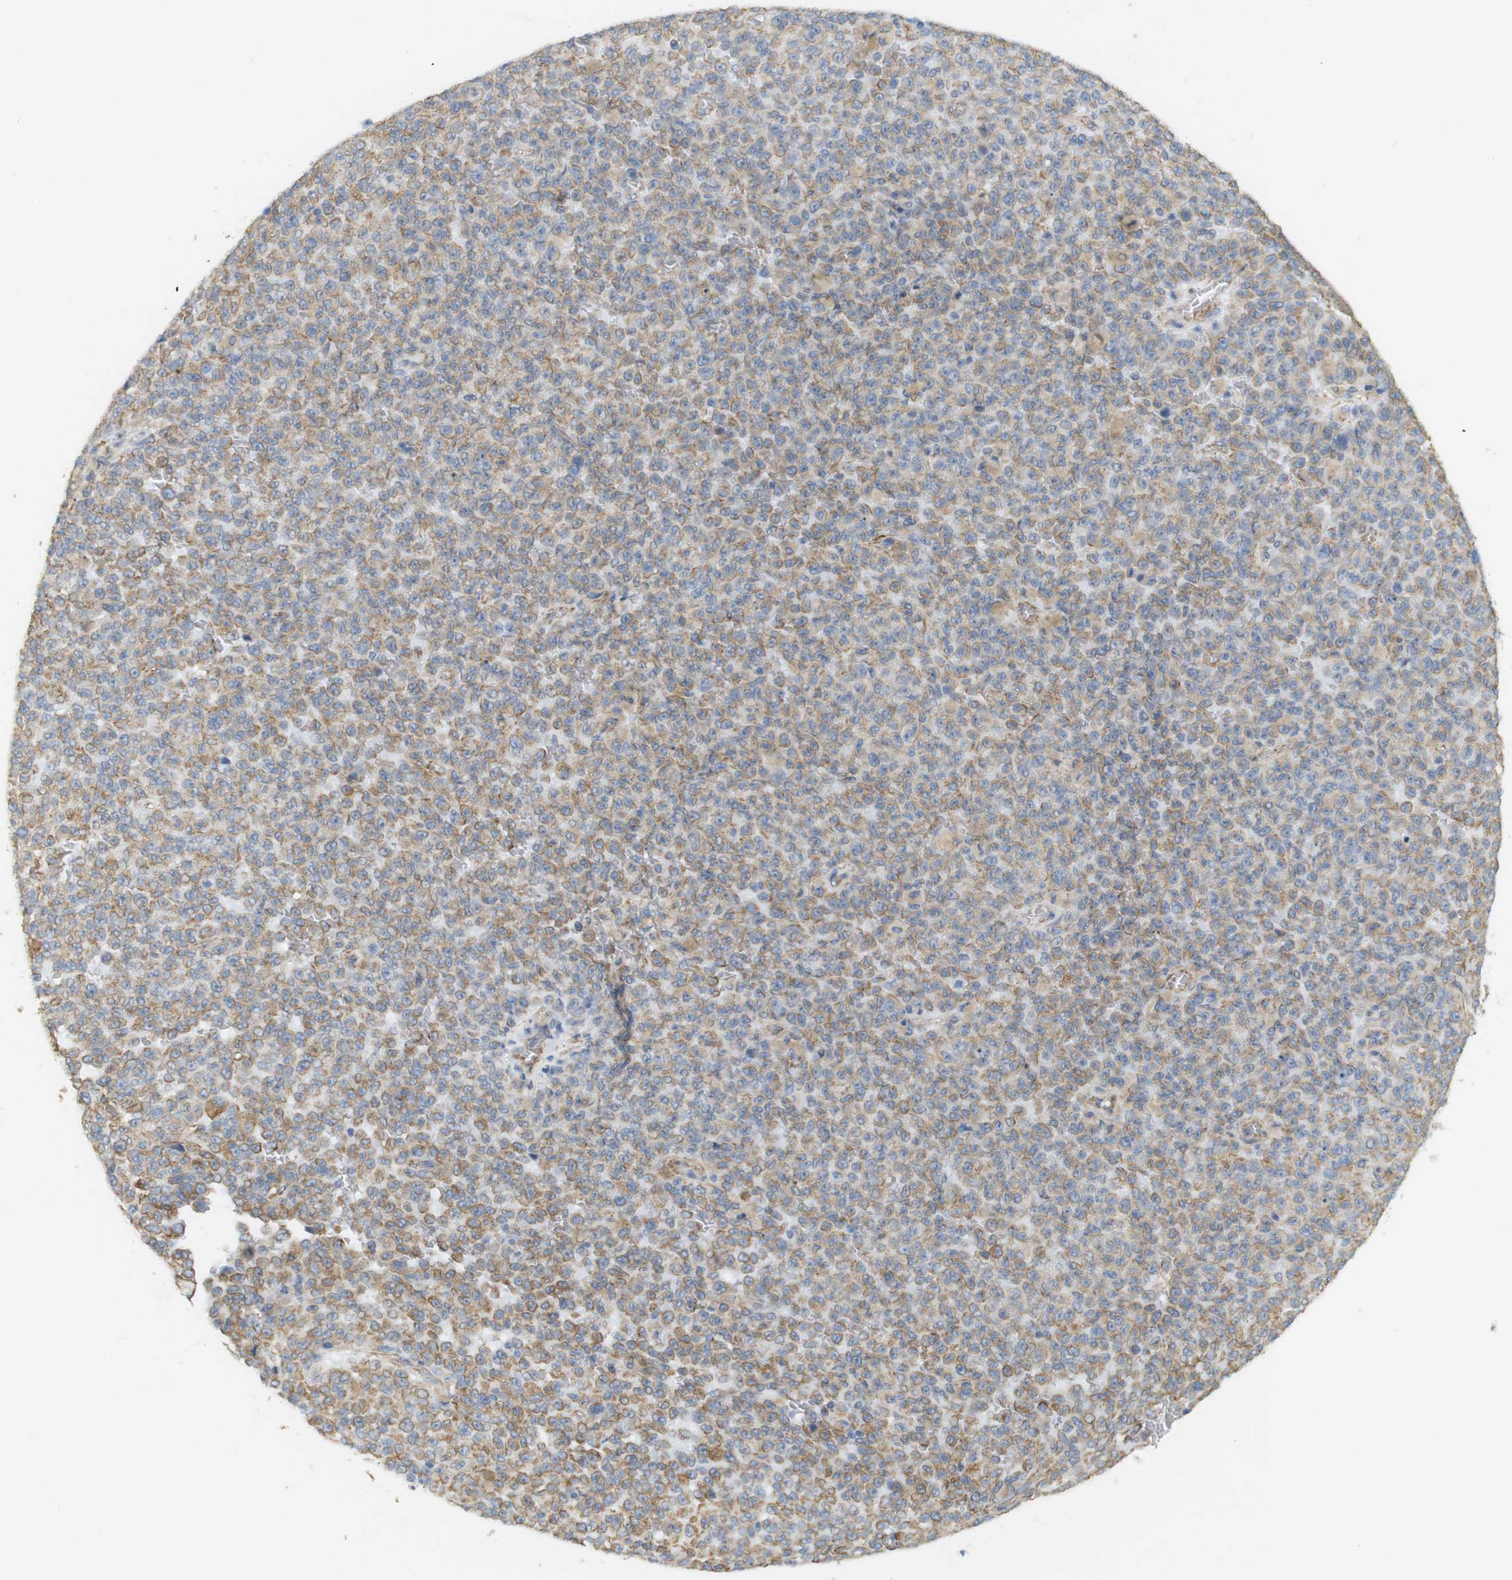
{"staining": {"intensity": "moderate", "quantity": ">75%", "location": "cytoplasmic/membranous"}, "tissue": "melanoma", "cell_type": "Tumor cells", "image_type": "cancer", "snomed": [{"axis": "morphology", "description": "Malignant melanoma, NOS"}, {"axis": "topography", "description": "Skin"}], "caption": "Immunohistochemistry (IHC) micrograph of human melanoma stained for a protein (brown), which shows medium levels of moderate cytoplasmic/membranous staining in about >75% of tumor cells.", "gene": "MS4A10", "patient": {"sex": "female", "age": 82}}